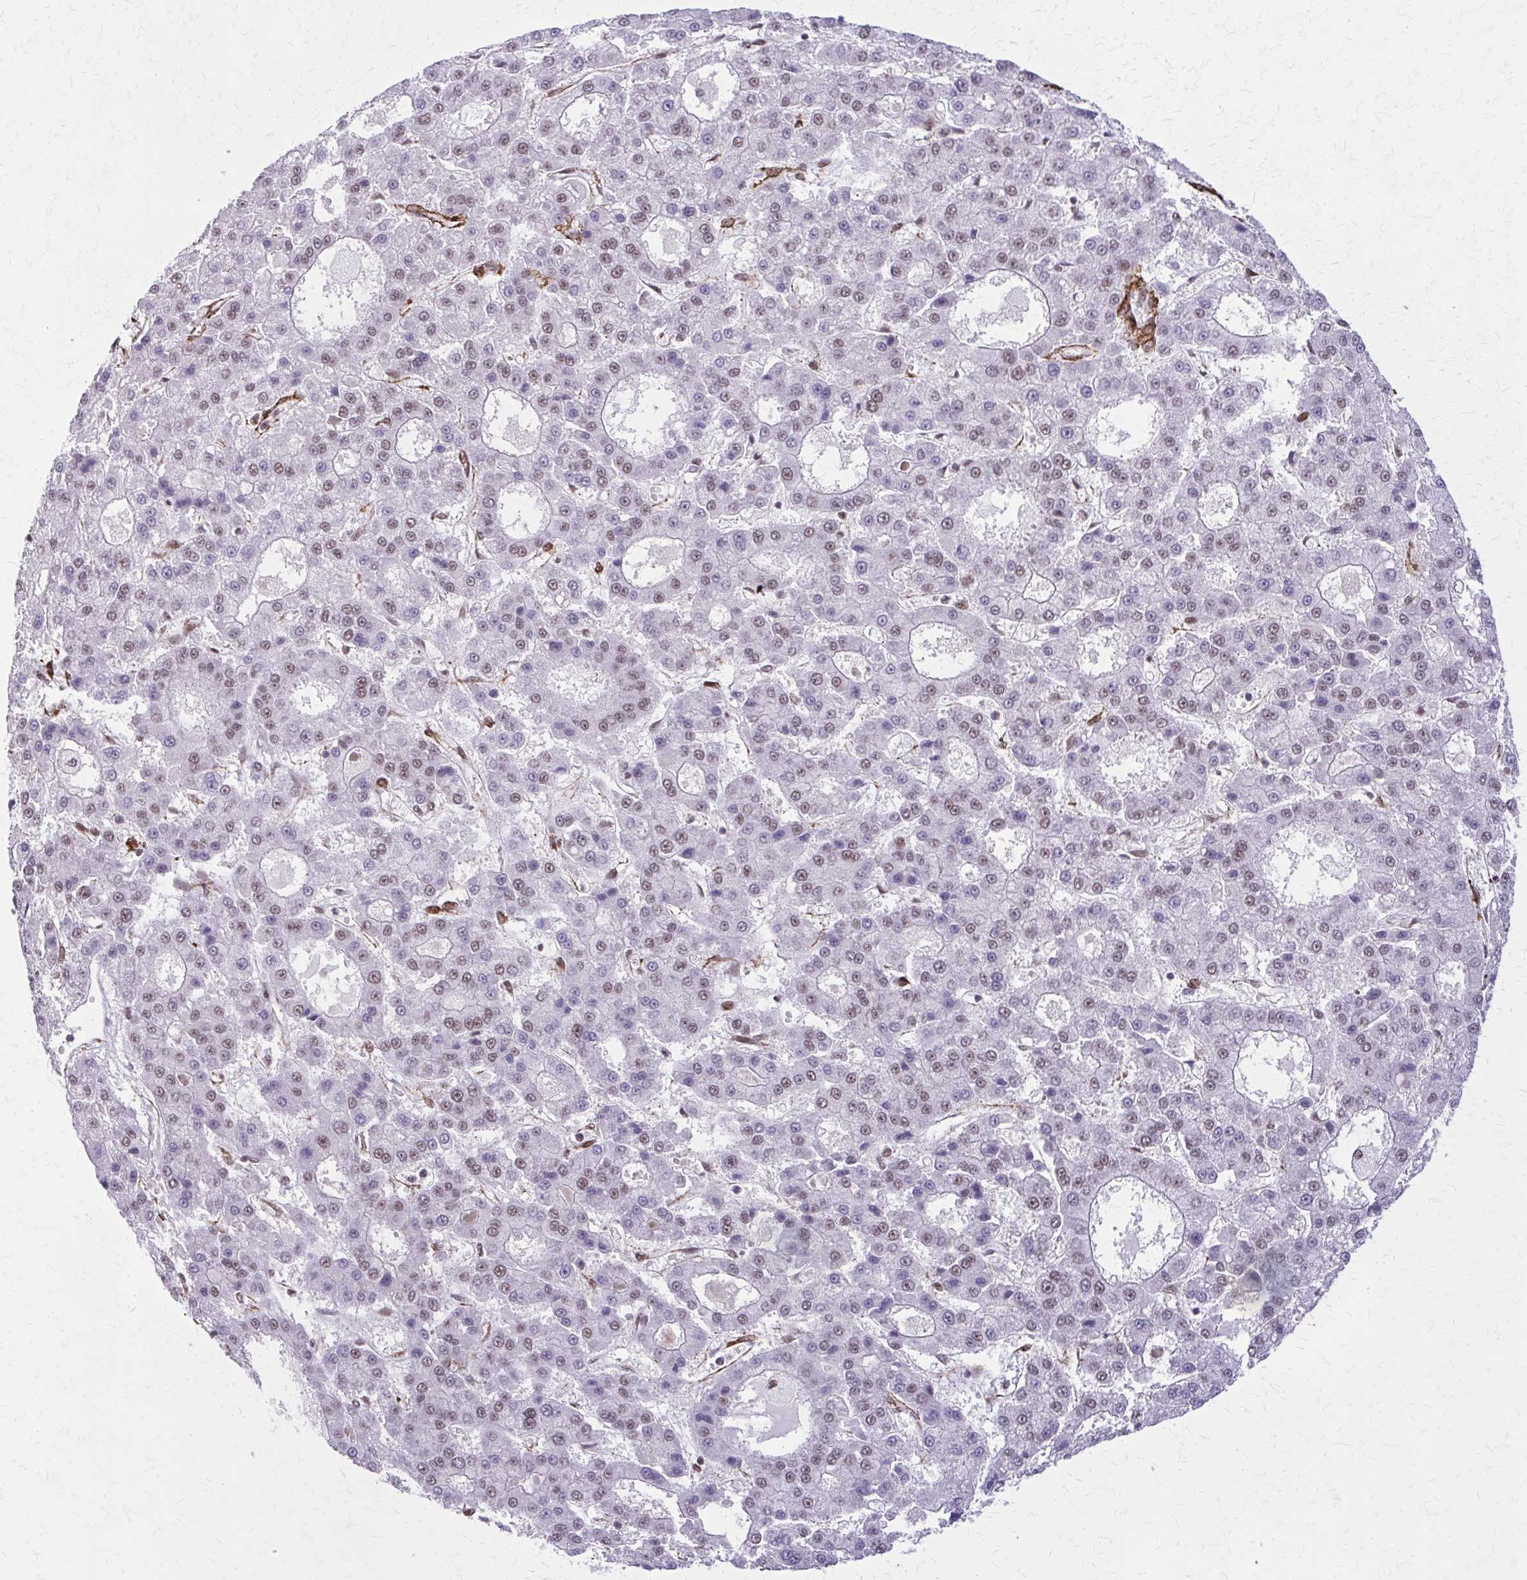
{"staining": {"intensity": "weak", "quantity": "25%-75%", "location": "nuclear"}, "tissue": "liver cancer", "cell_type": "Tumor cells", "image_type": "cancer", "snomed": [{"axis": "morphology", "description": "Carcinoma, Hepatocellular, NOS"}, {"axis": "topography", "description": "Liver"}], "caption": "A low amount of weak nuclear positivity is present in approximately 25%-75% of tumor cells in liver hepatocellular carcinoma tissue.", "gene": "NRBF2", "patient": {"sex": "male", "age": 70}}